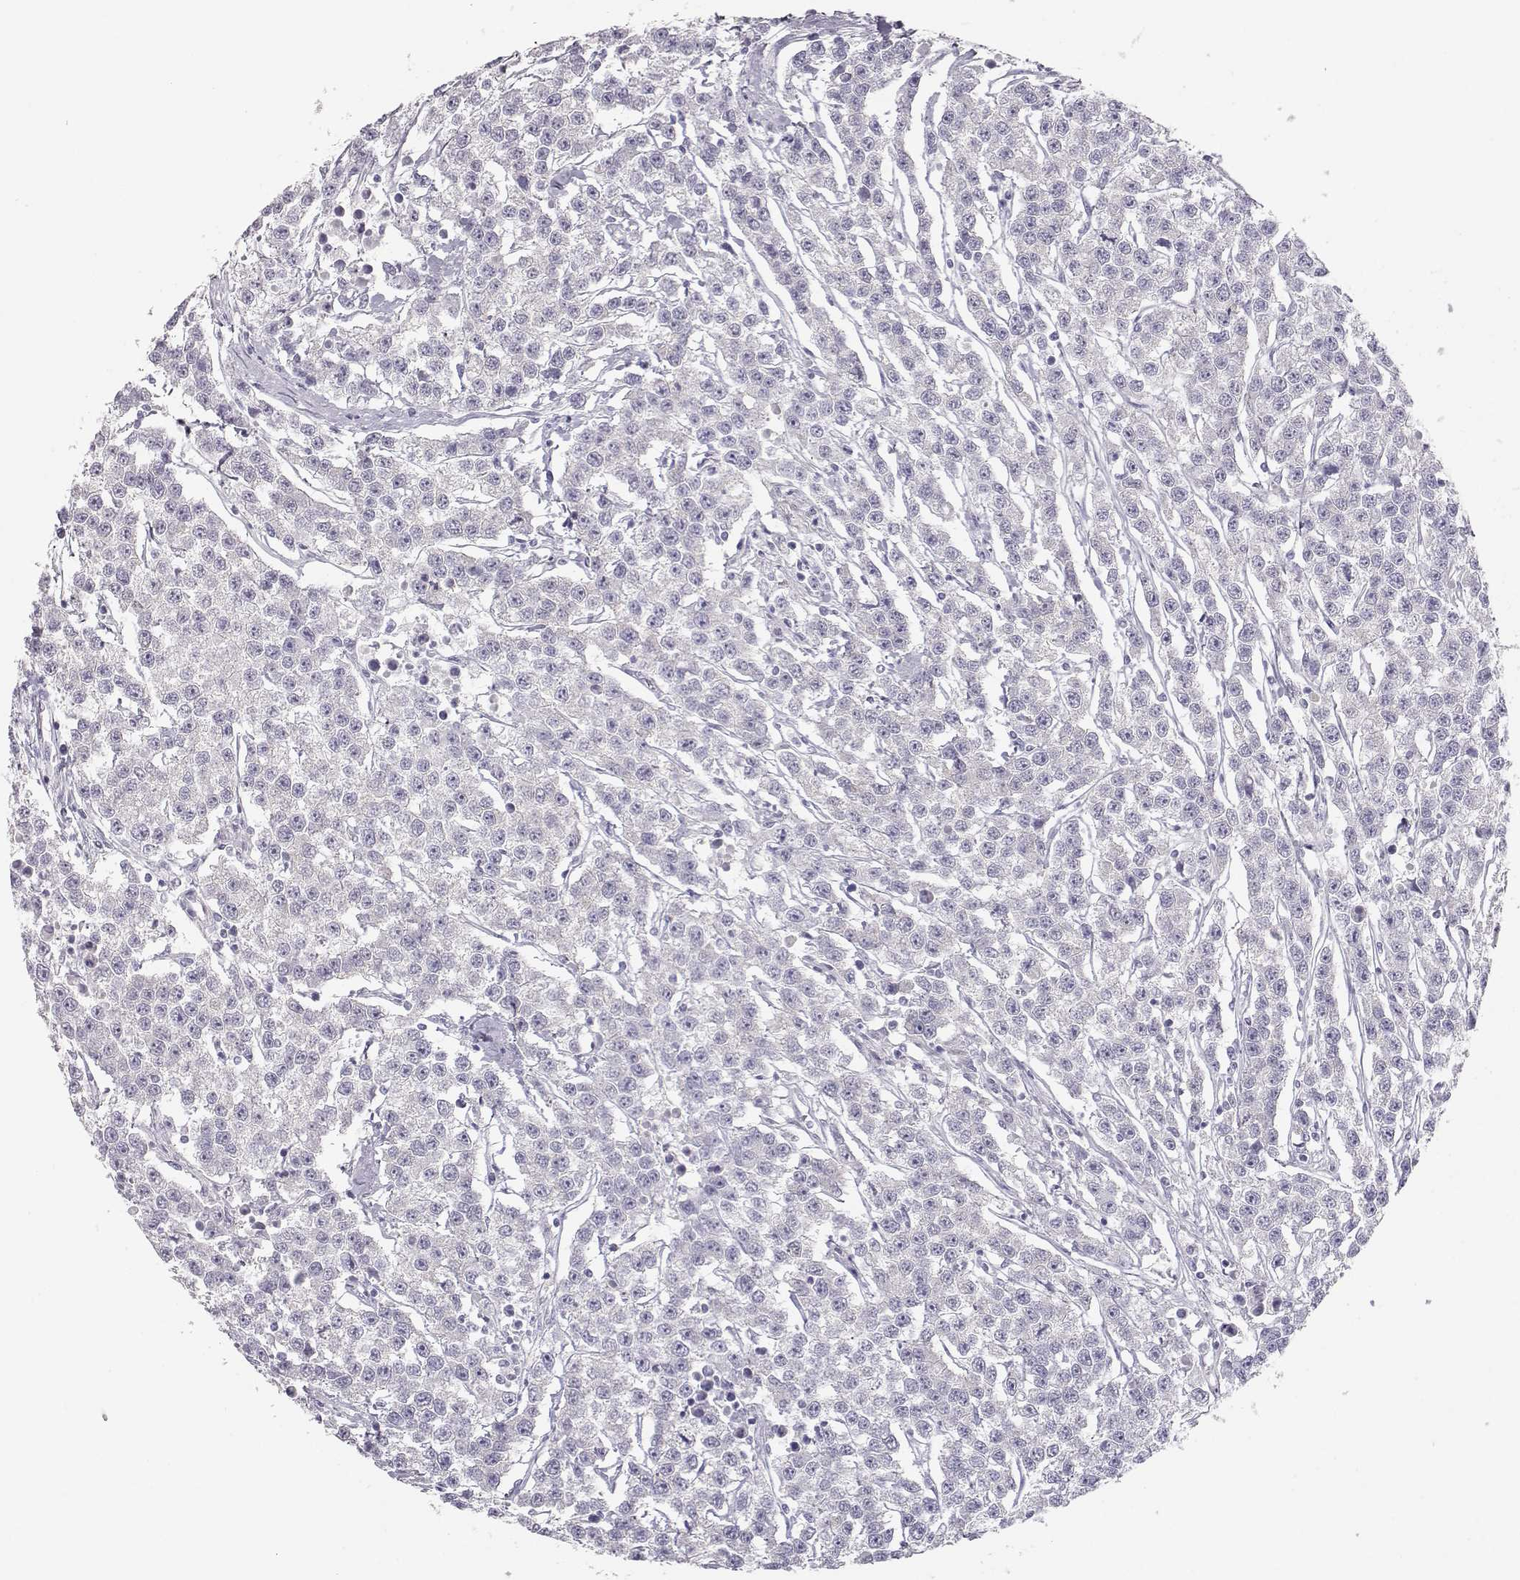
{"staining": {"intensity": "negative", "quantity": "none", "location": "none"}, "tissue": "testis cancer", "cell_type": "Tumor cells", "image_type": "cancer", "snomed": [{"axis": "morphology", "description": "Seminoma, NOS"}, {"axis": "topography", "description": "Testis"}], "caption": "Tumor cells show no significant expression in testis seminoma.", "gene": "LEPR", "patient": {"sex": "male", "age": 59}}